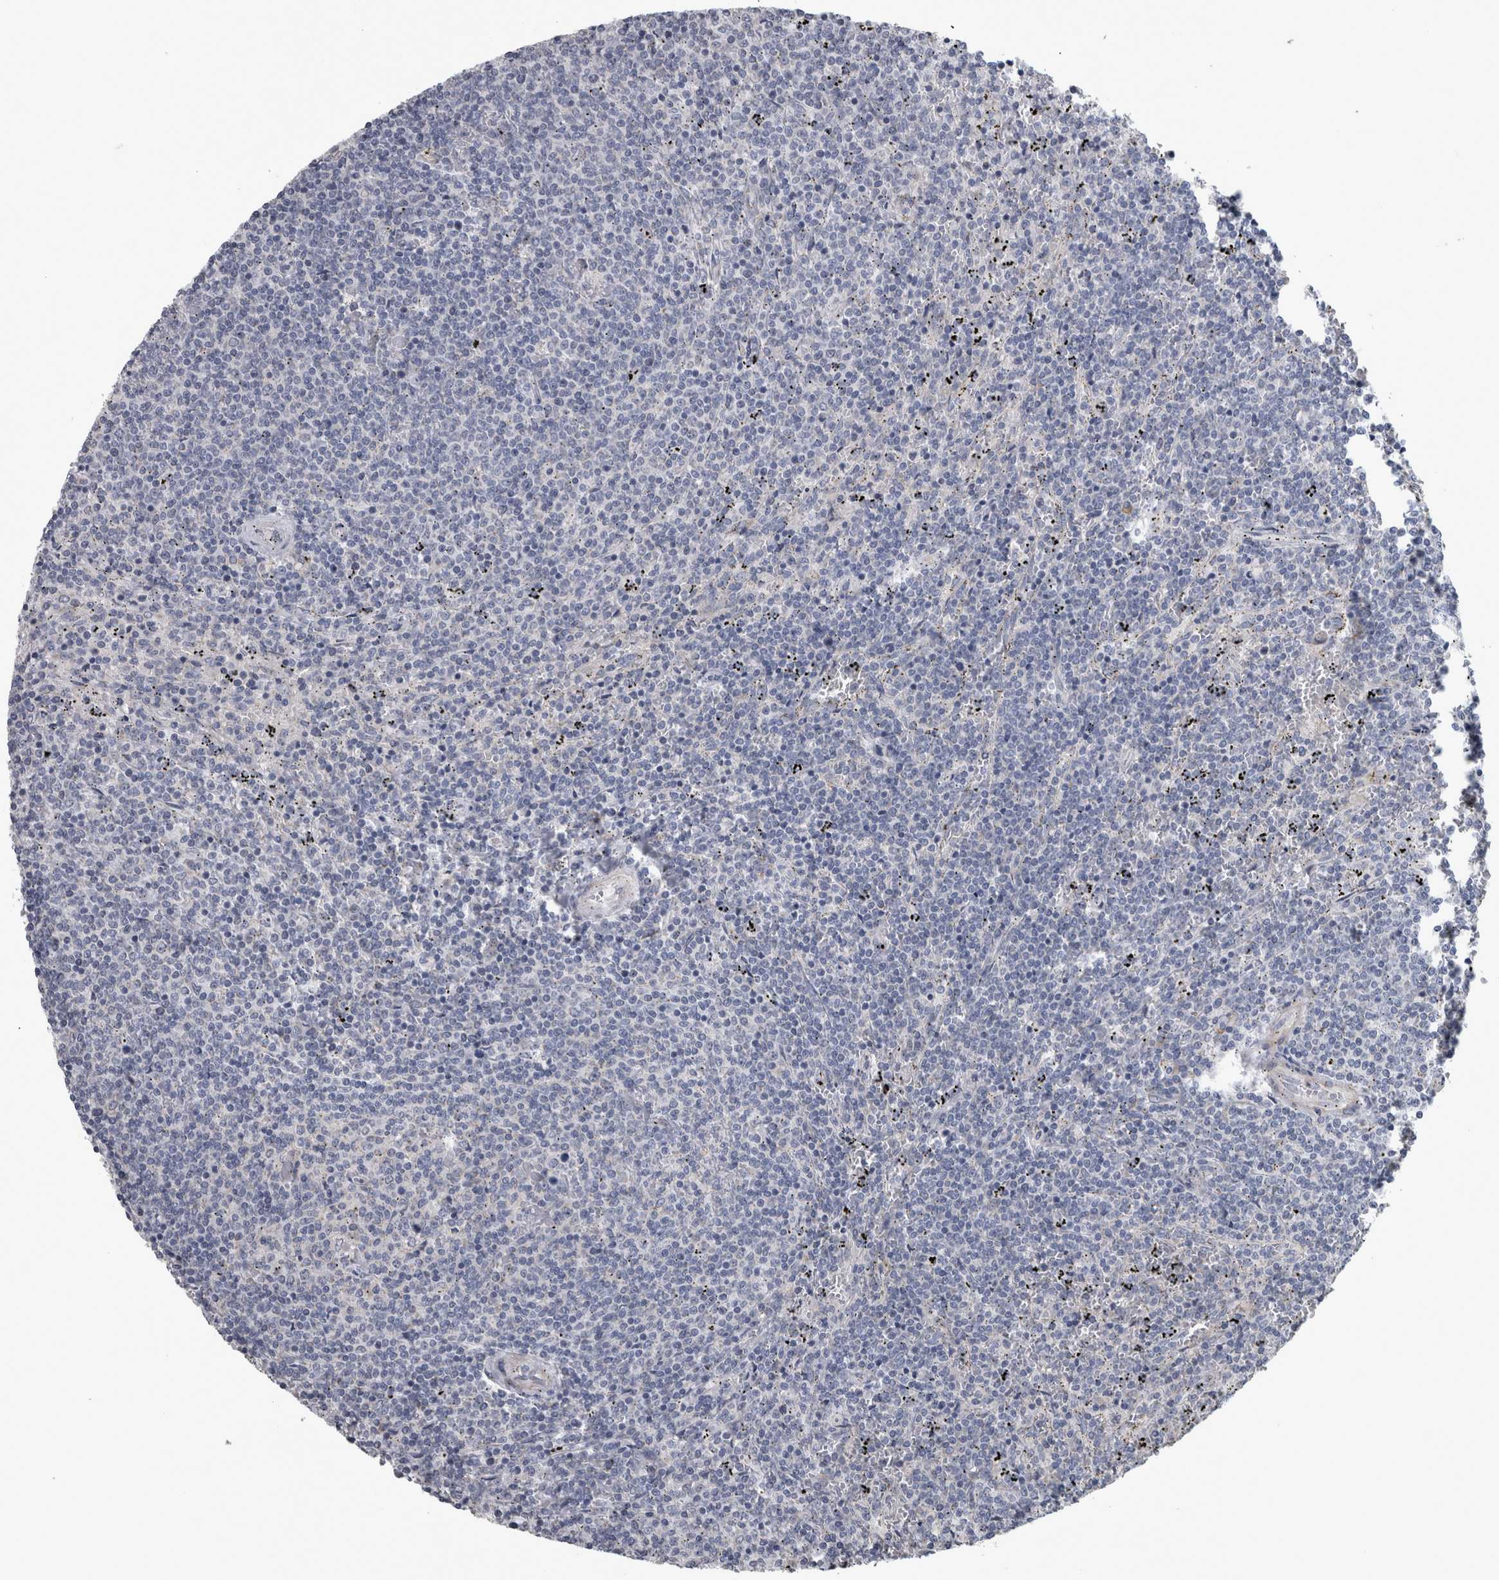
{"staining": {"intensity": "negative", "quantity": "none", "location": "none"}, "tissue": "lymphoma", "cell_type": "Tumor cells", "image_type": "cancer", "snomed": [{"axis": "morphology", "description": "Malignant lymphoma, non-Hodgkin's type, Low grade"}, {"axis": "topography", "description": "Spleen"}], "caption": "Photomicrograph shows no significant protein positivity in tumor cells of lymphoma. (DAB immunohistochemistry (IHC) with hematoxylin counter stain).", "gene": "DBT", "patient": {"sex": "female", "age": 50}}